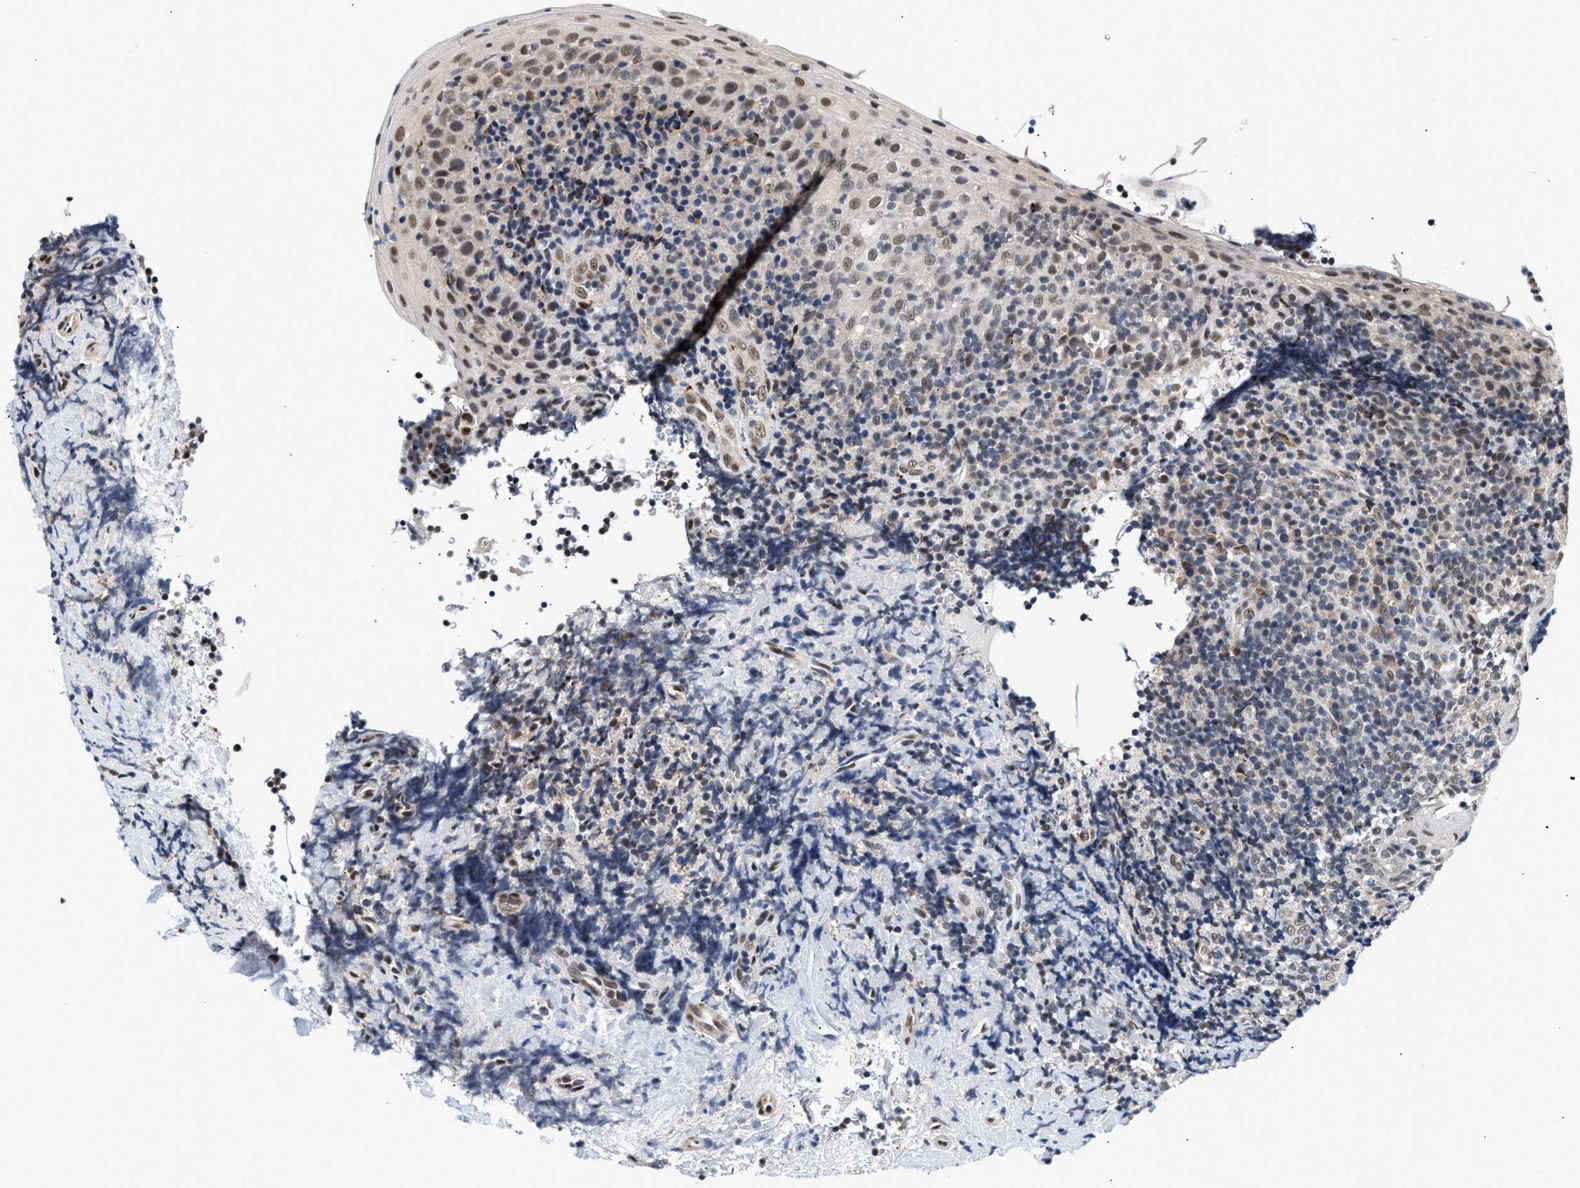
{"staining": {"intensity": "weak", "quantity": "25%-75%", "location": "nuclear"}, "tissue": "tonsil", "cell_type": "Germinal center cells", "image_type": "normal", "snomed": [{"axis": "morphology", "description": "Normal tissue, NOS"}, {"axis": "topography", "description": "Tonsil"}], "caption": "Immunohistochemistry (IHC) (DAB (3,3'-diaminobenzidine)) staining of unremarkable human tonsil shows weak nuclear protein expression in about 25%-75% of germinal center cells. The protein of interest is stained brown, and the nuclei are stained in blue (DAB IHC with brightfield microscopy, high magnification).", "gene": "THOC1", "patient": {"sex": "male", "age": 37}}